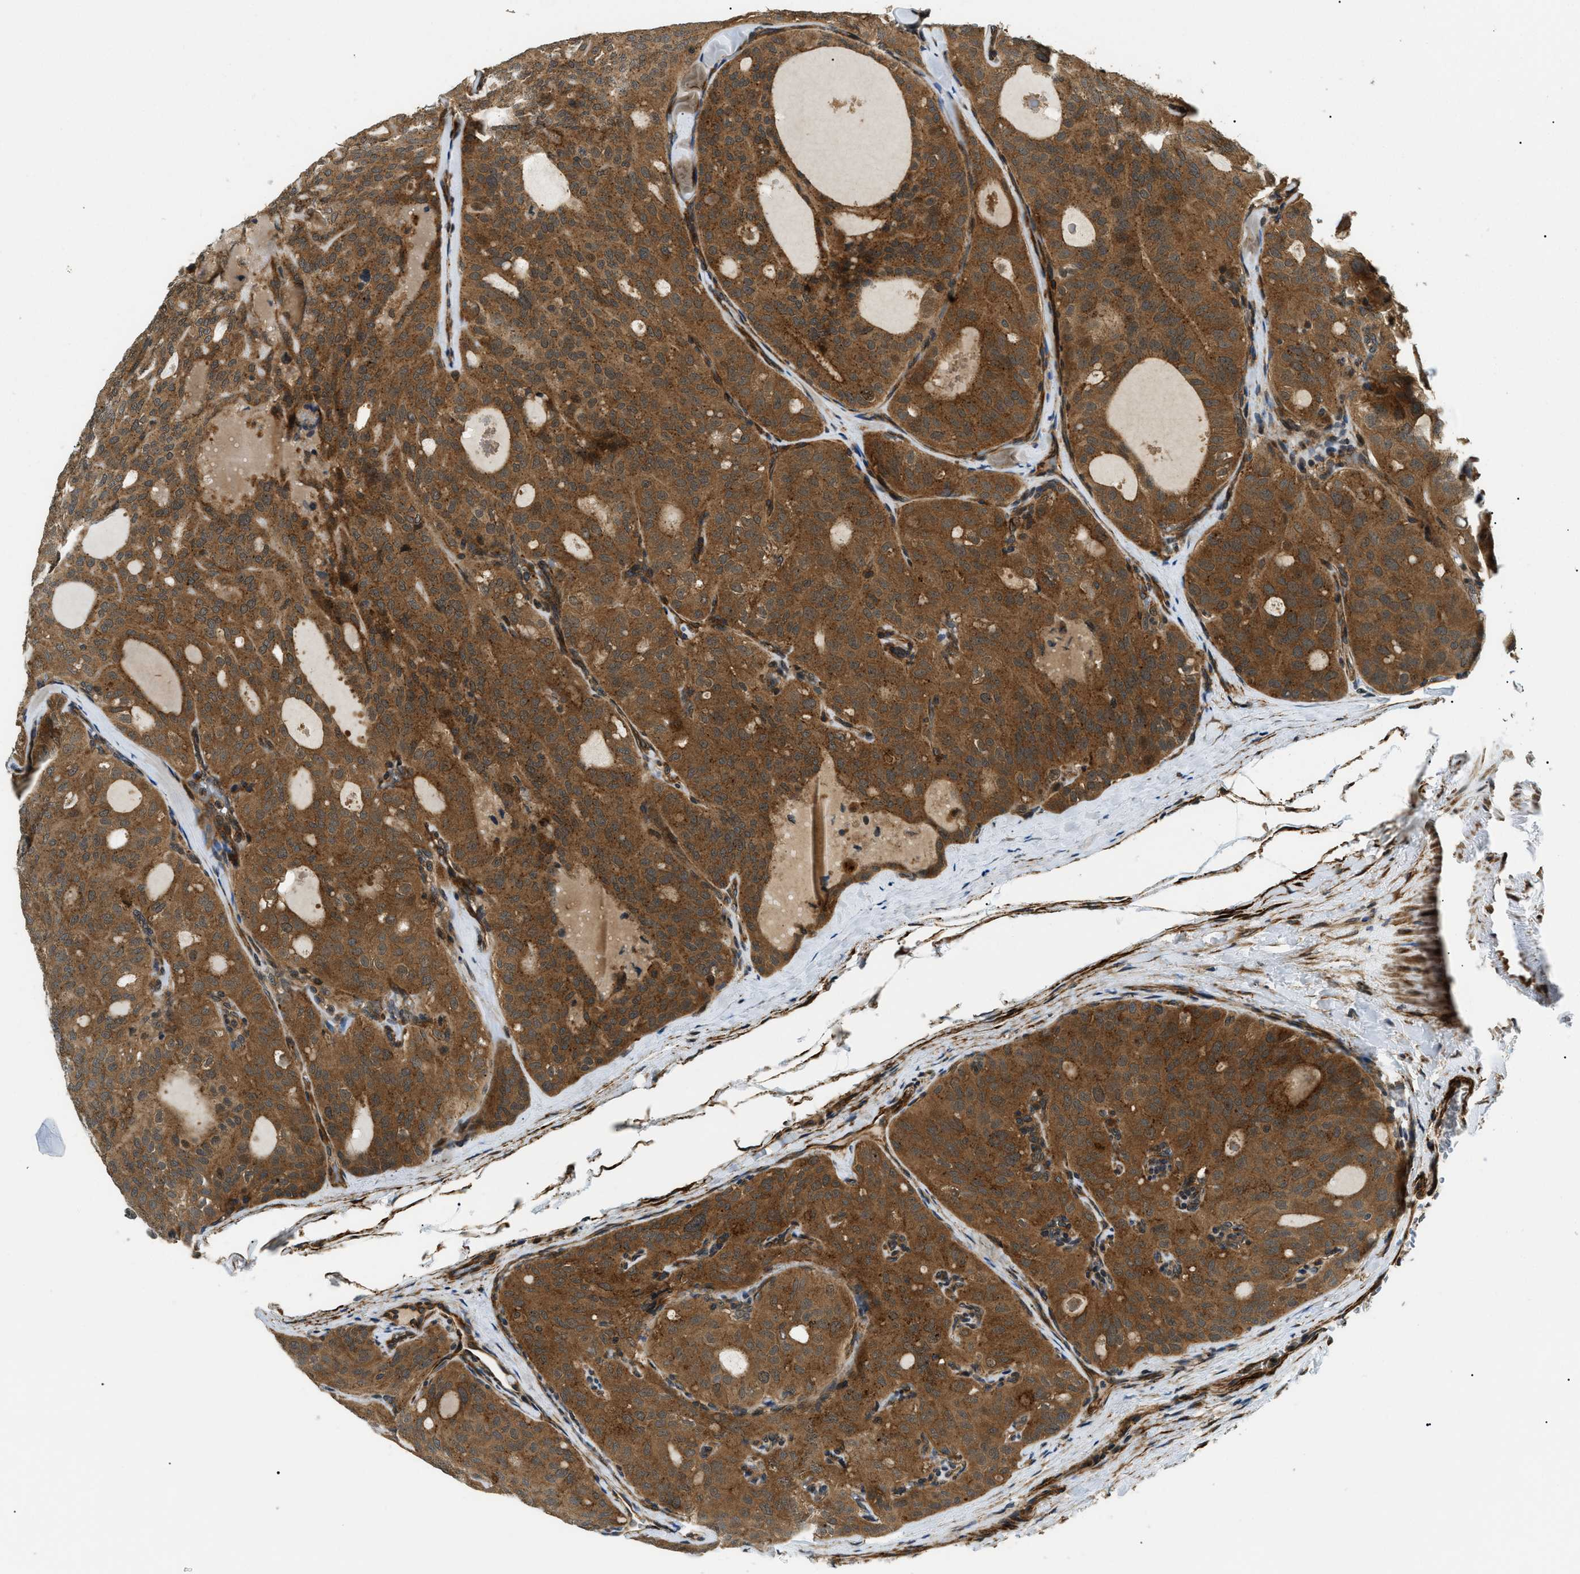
{"staining": {"intensity": "moderate", "quantity": ">75%", "location": "cytoplasmic/membranous"}, "tissue": "thyroid cancer", "cell_type": "Tumor cells", "image_type": "cancer", "snomed": [{"axis": "morphology", "description": "Follicular adenoma carcinoma, NOS"}, {"axis": "topography", "description": "Thyroid gland"}], "caption": "The photomicrograph shows a brown stain indicating the presence of a protein in the cytoplasmic/membranous of tumor cells in thyroid cancer. (DAB = brown stain, brightfield microscopy at high magnification).", "gene": "ATP6AP1", "patient": {"sex": "male", "age": 75}}